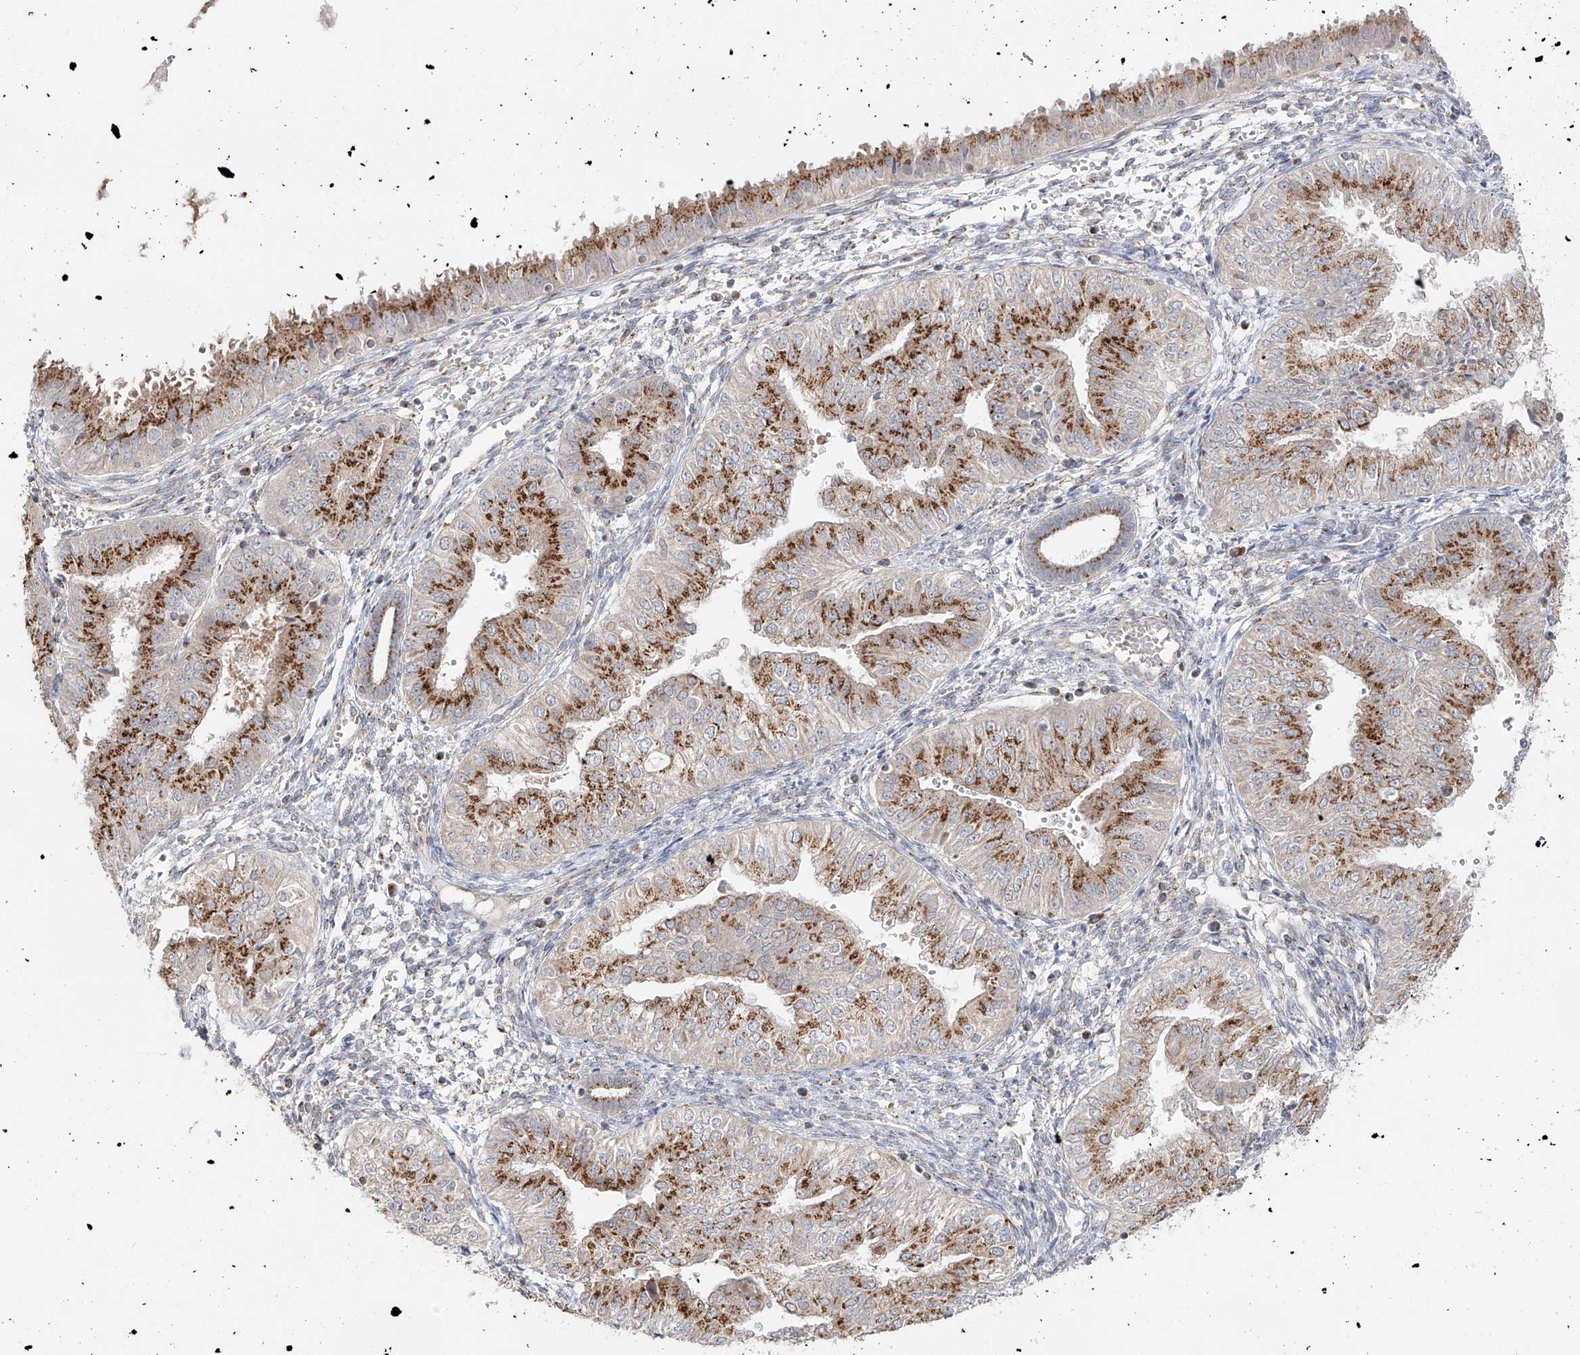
{"staining": {"intensity": "strong", "quantity": ">75%", "location": "cytoplasmic/membranous"}, "tissue": "endometrial cancer", "cell_type": "Tumor cells", "image_type": "cancer", "snomed": [{"axis": "morphology", "description": "Normal tissue, NOS"}, {"axis": "morphology", "description": "Adenocarcinoma, NOS"}, {"axis": "topography", "description": "Endometrium"}], "caption": "The immunohistochemical stain labels strong cytoplasmic/membranous staining in tumor cells of endometrial adenocarcinoma tissue.", "gene": "BSDC1", "patient": {"sex": "female", "age": 53}}